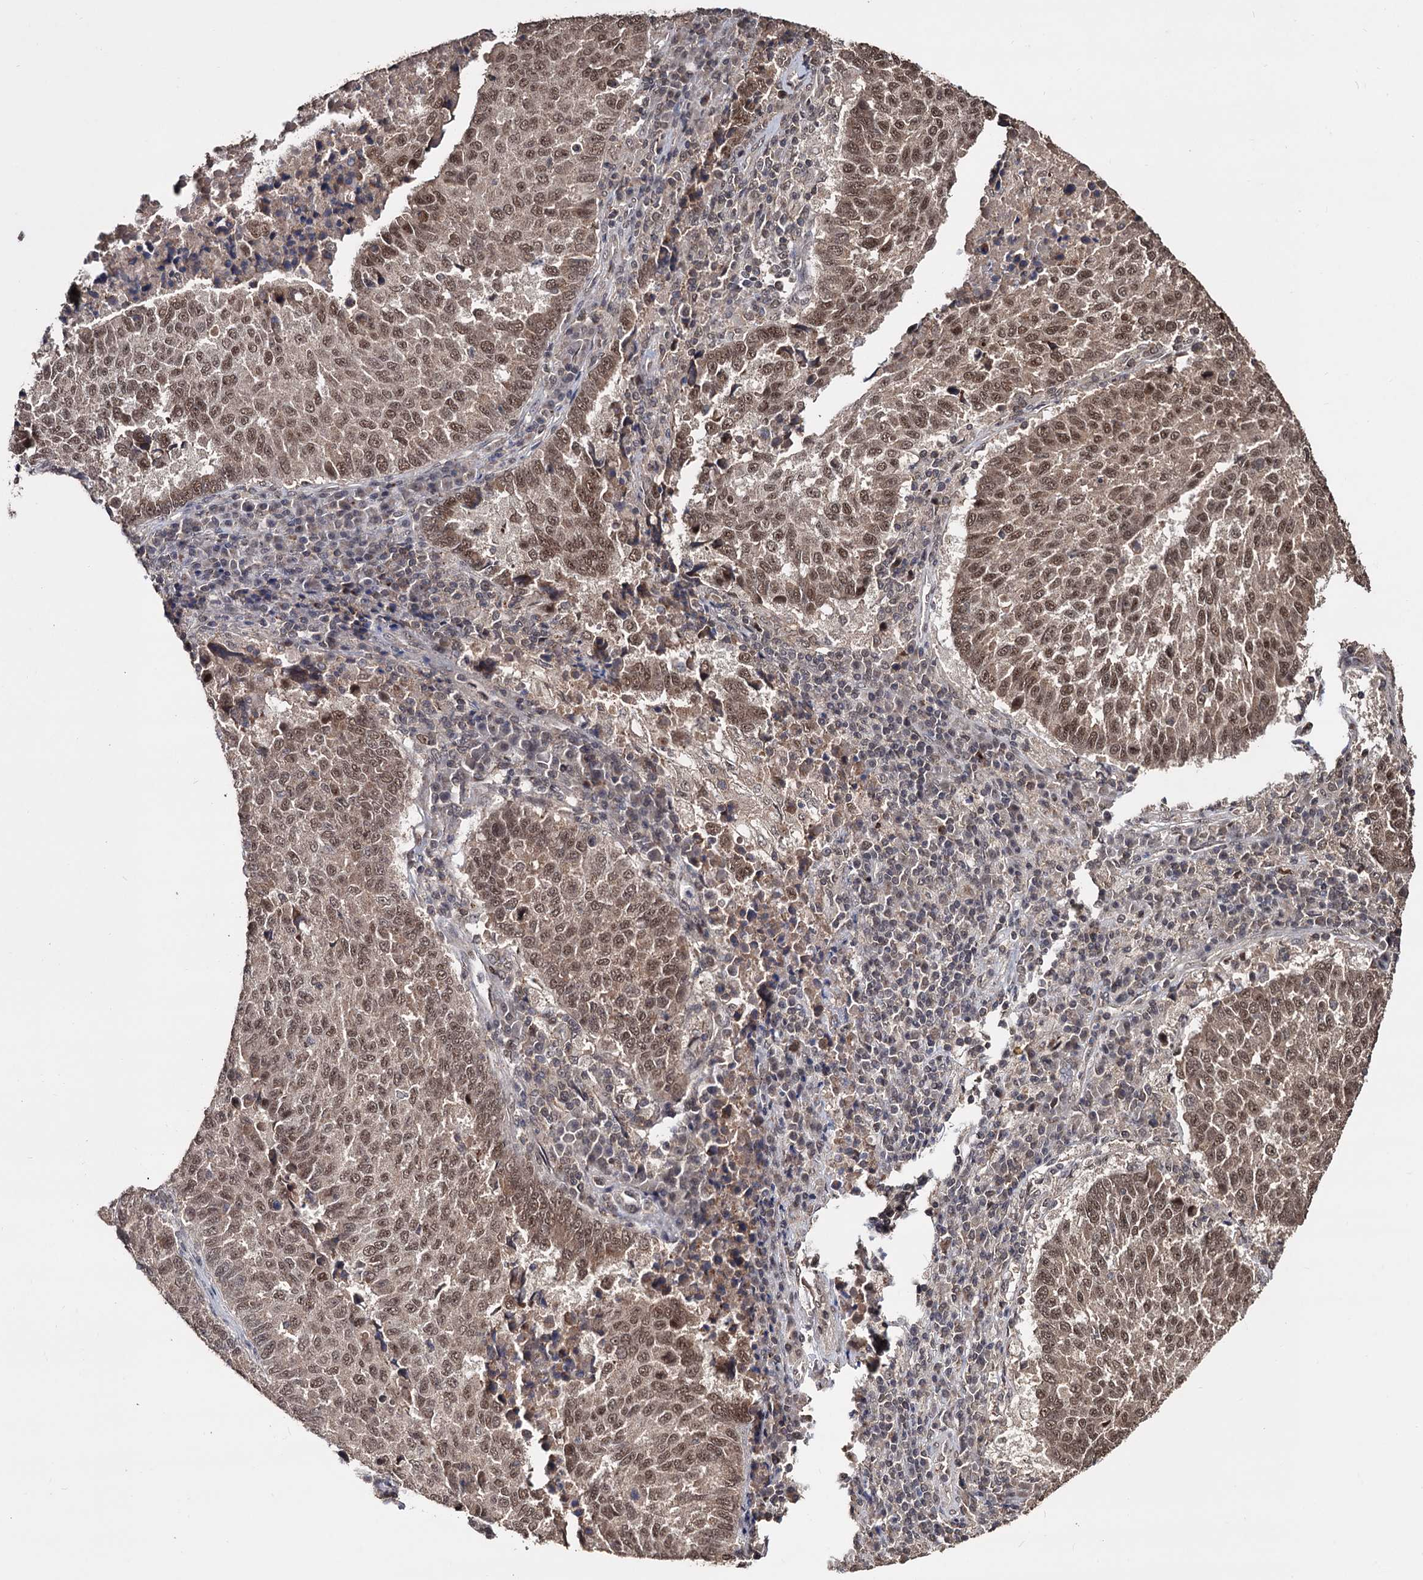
{"staining": {"intensity": "moderate", "quantity": ">75%", "location": "cytoplasmic/membranous,nuclear"}, "tissue": "lung cancer", "cell_type": "Tumor cells", "image_type": "cancer", "snomed": [{"axis": "morphology", "description": "Squamous cell carcinoma, NOS"}, {"axis": "topography", "description": "Lung"}], "caption": "Immunohistochemical staining of human squamous cell carcinoma (lung) displays medium levels of moderate cytoplasmic/membranous and nuclear staining in about >75% of tumor cells.", "gene": "KLF5", "patient": {"sex": "male", "age": 73}}